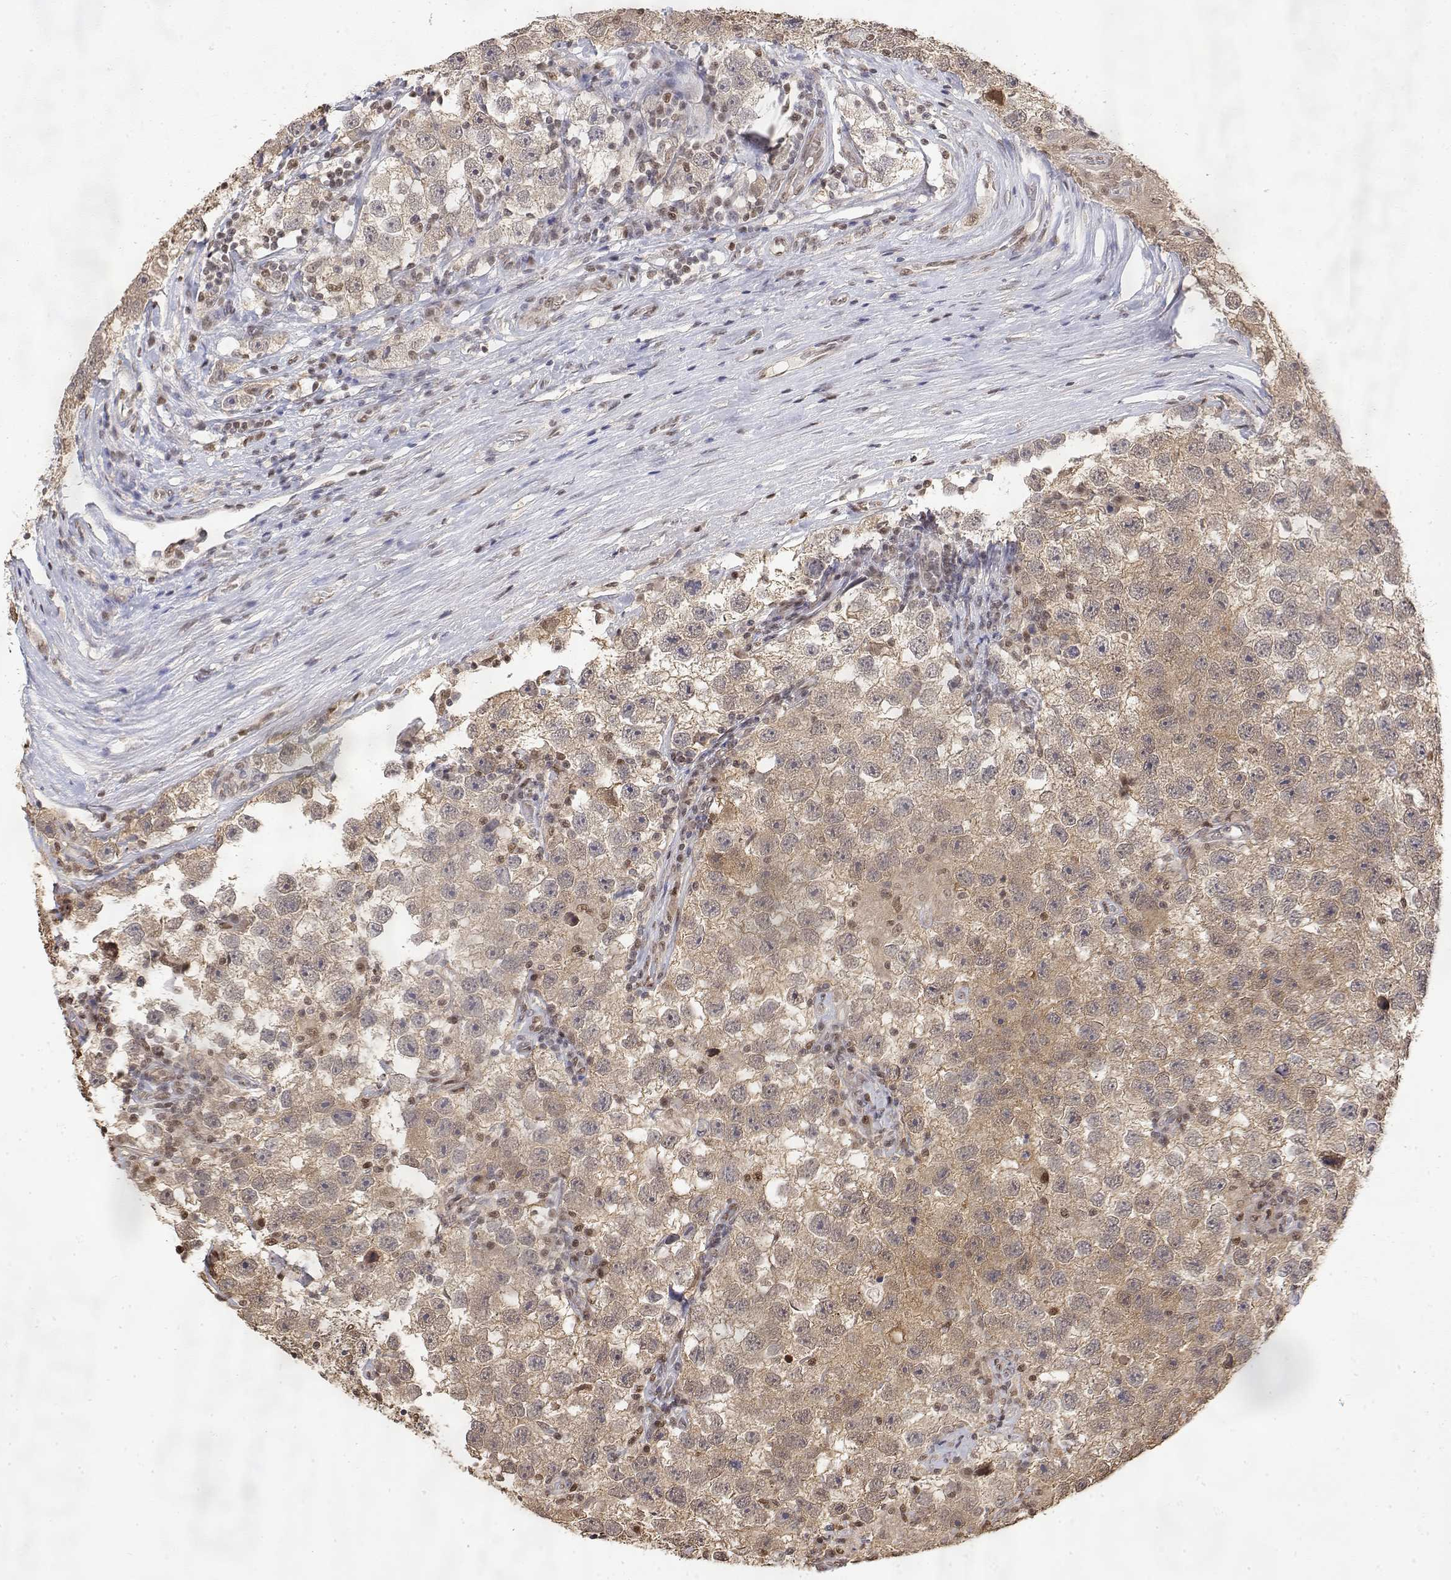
{"staining": {"intensity": "weak", "quantity": ">75%", "location": "cytoplasmic/membranous"}, "tissue": "testis cancer", "cell_type": "Tumor cells", "image_type": "cancer", "snomed": [{"axis": "morphology", "description": "Seminoma, NOS"}, {"axis": "topography", "description": "Testis"}], "caption": "Immunohistochemical staining of human testis seminoma displays low levels of weak cytoplasmic/membranous staining in approximately >75% of tumor cells. (DAB IHC with brightfield microscopy, high magnification).", "gene": "TPI1", "patient": {"sex": "male", "age": 26}}